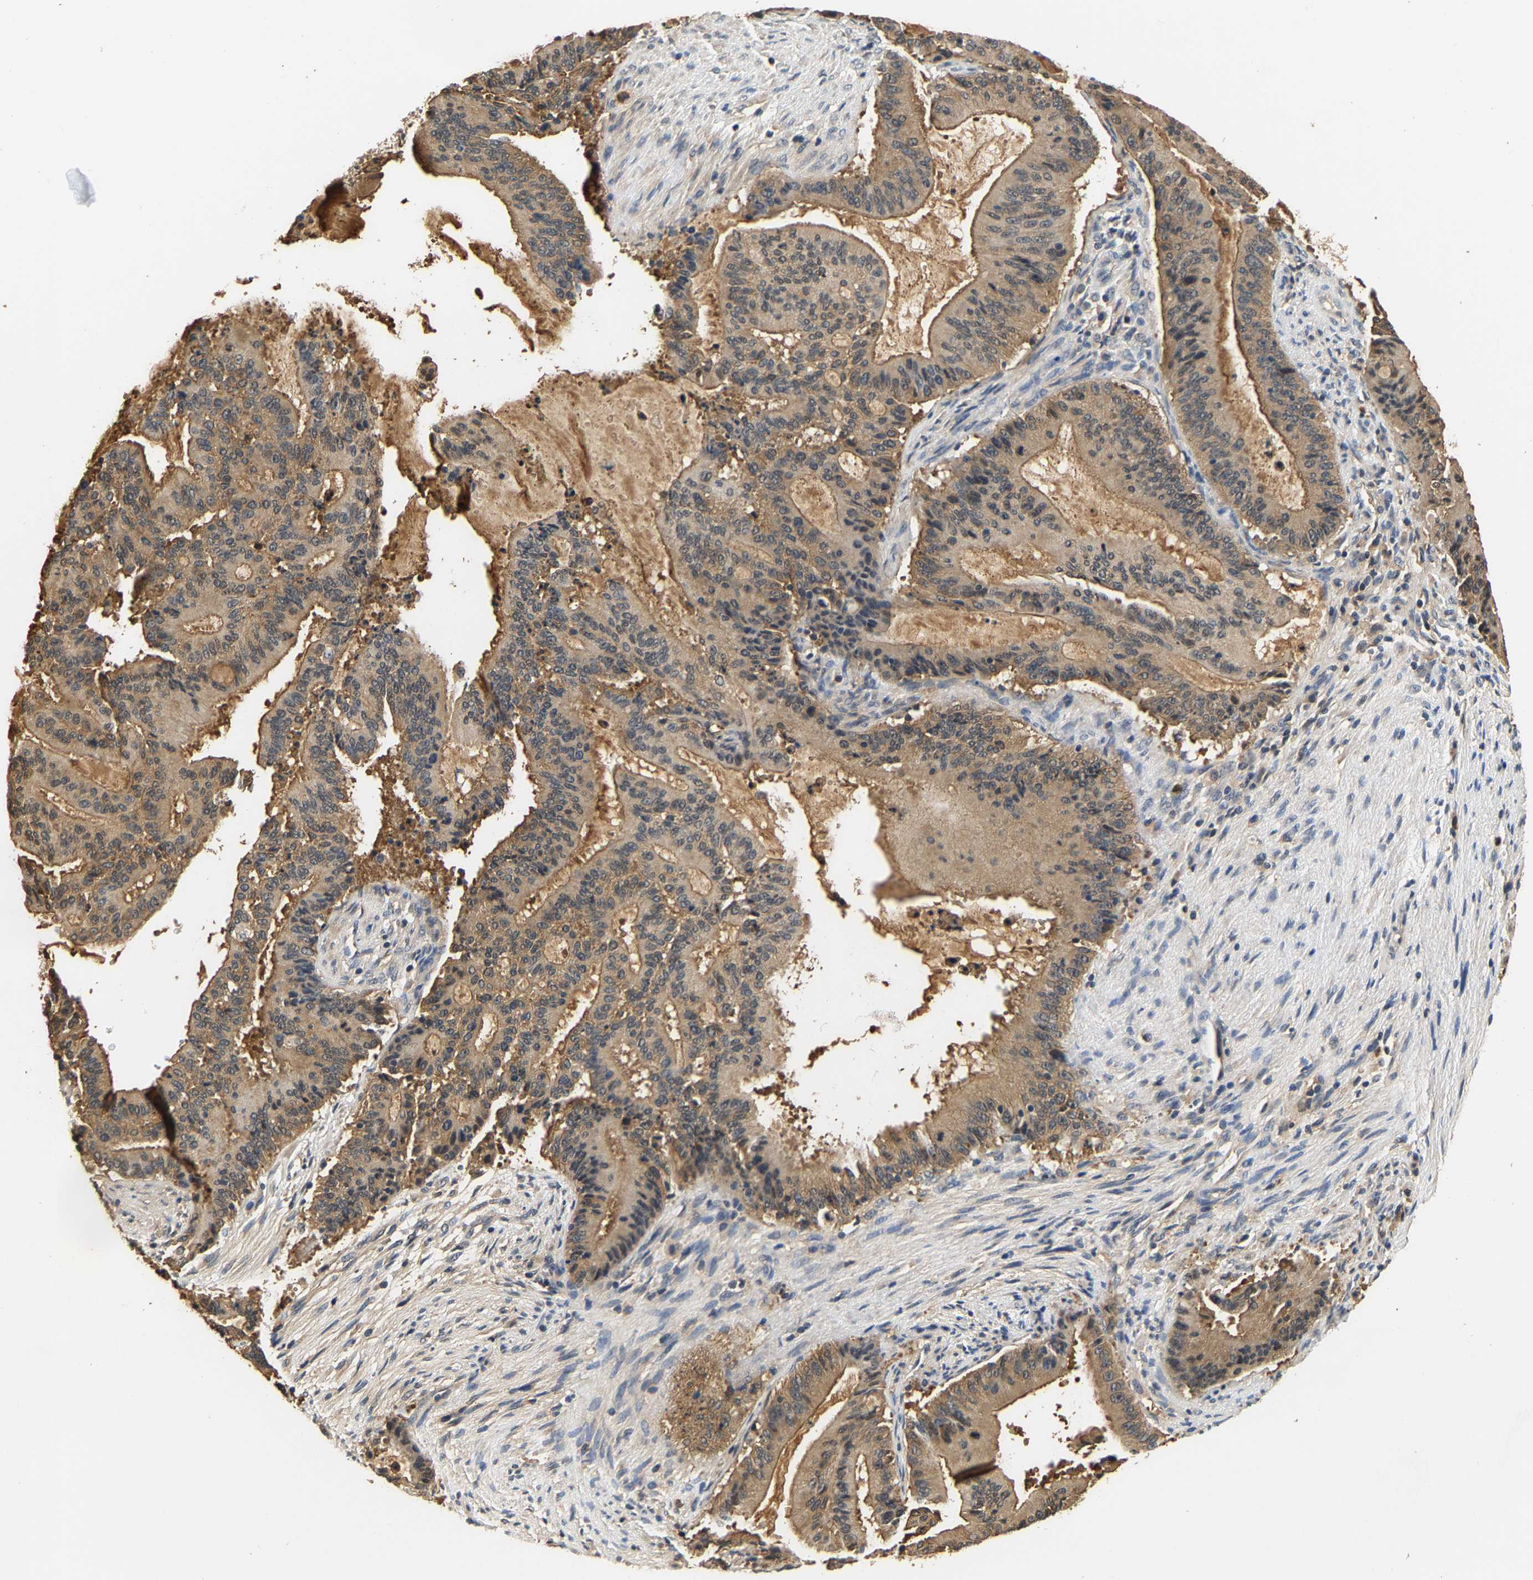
{"staining": {"intensity": "weak", "quantity": ">75%", "location": "cytoplasmic/membranous"}, "tissue": "liver cancer", "cell_type": "Tumor cells", "image_type": "cancer", "snomed": [{"axis": "morphology", "description": "Cholangiocarcinoma"}, {"axis": "topography", "description": "Liver"}], "caption": "Immunohistochemistry photomicrograph of neoplastic tissue: liver cholangiocarcinoma stained using immunohistochemistry reveals low levels of weak protein expression localized specifically in the cytoplasmic/membranous of tumor cells, appearing as a cytoplasmic/membranous brown color.", "gene": "GPI", "patient": {"sex": "female", "age": 73}}